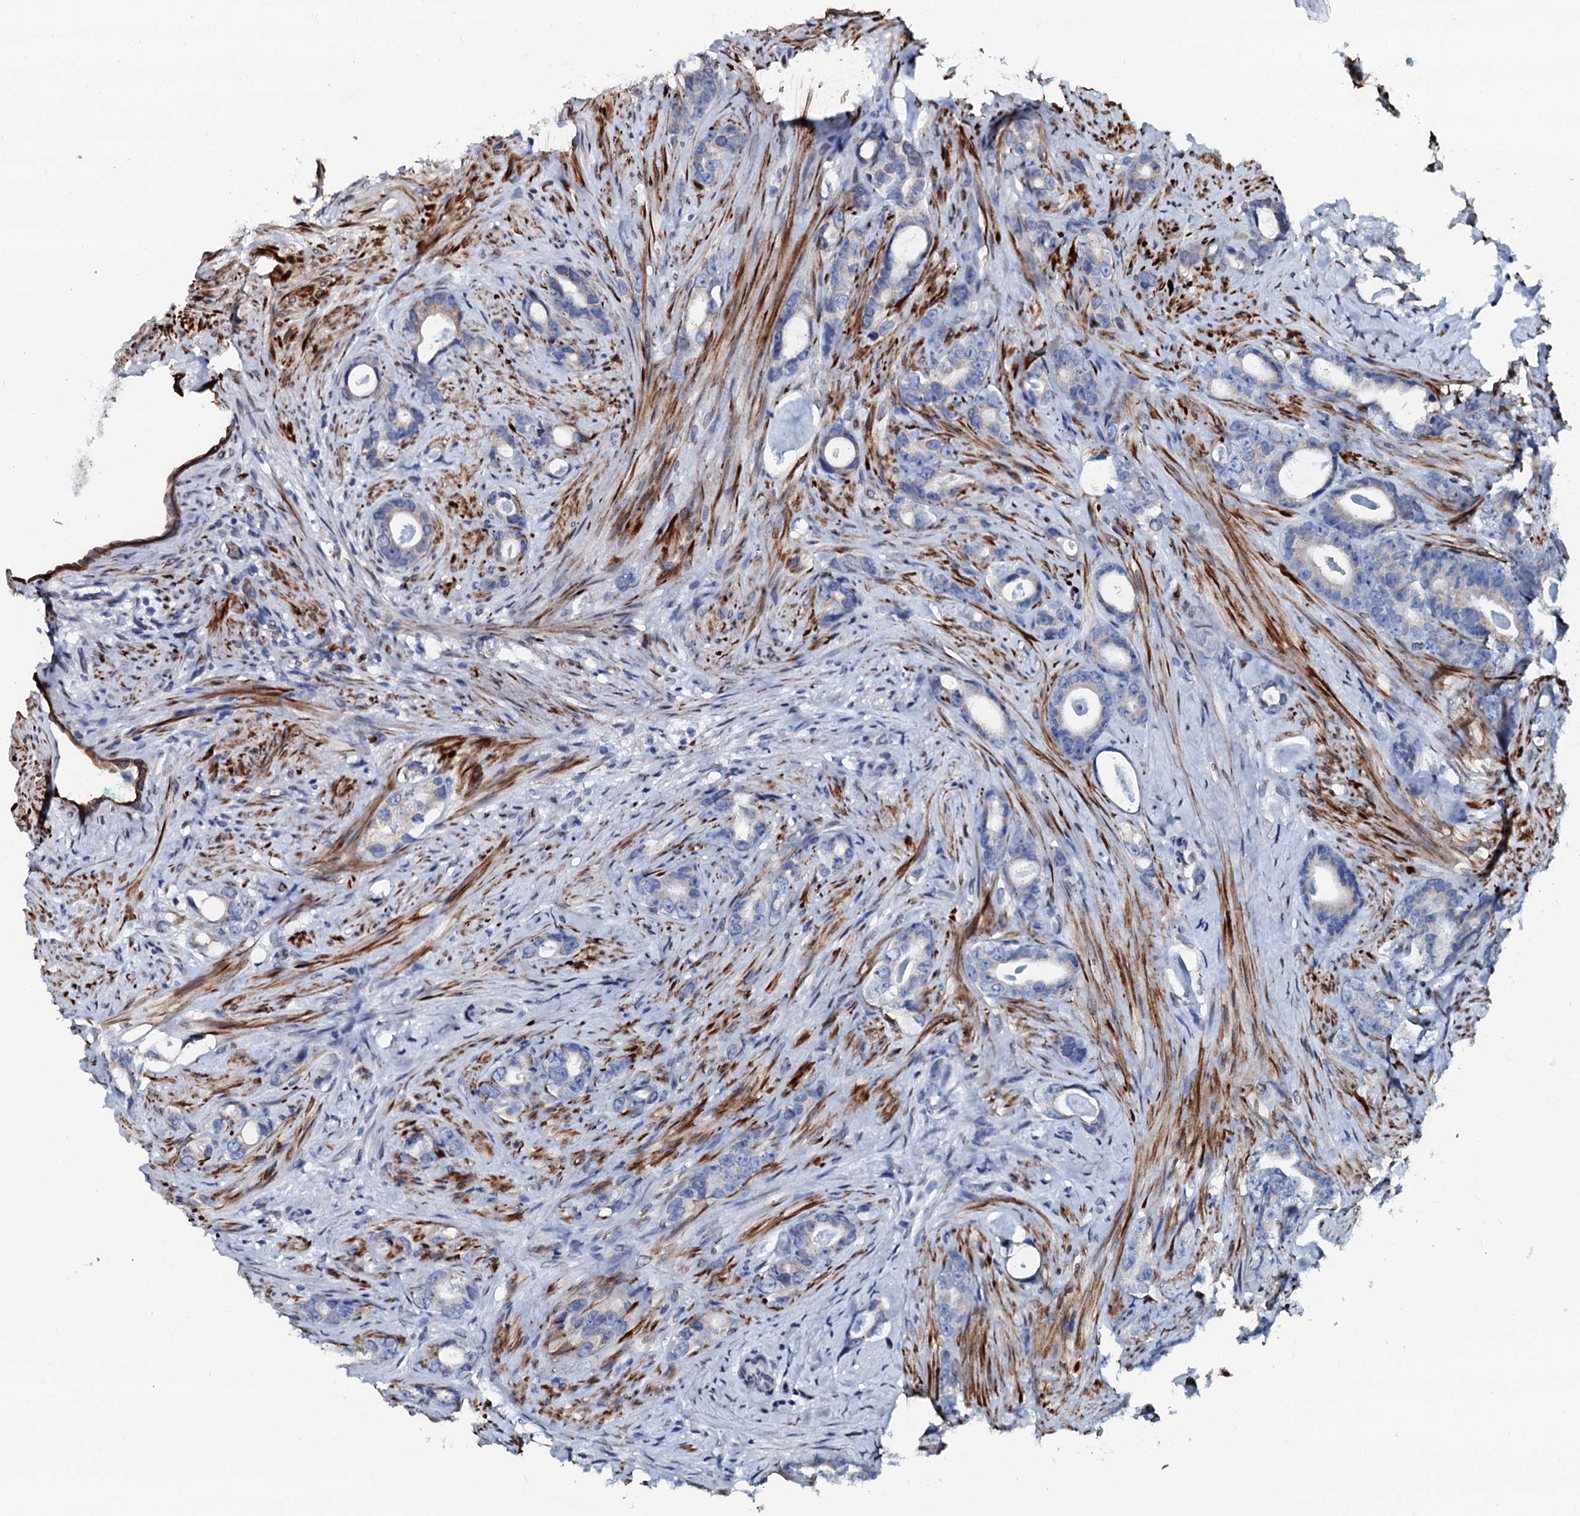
{"staining": {"intensity": "negative", "quantity": "none", "location": "none"}, "tissue": "prostate cancer", "cell_type": "Tumor cells", "image_type": "cancer", "snomed": [{"axis": "morphology", "description": "Adenocarcinoma, Low grade"}, {"axis": "topography", "description": "Prostate"}], "caption": "The micrograph exhibits no significant positivity in tumor cells of prostate cancer (low-grade adenocarcinoma).", "gene": "NRP2", "patient": {"sex": "male", "age": 63}}